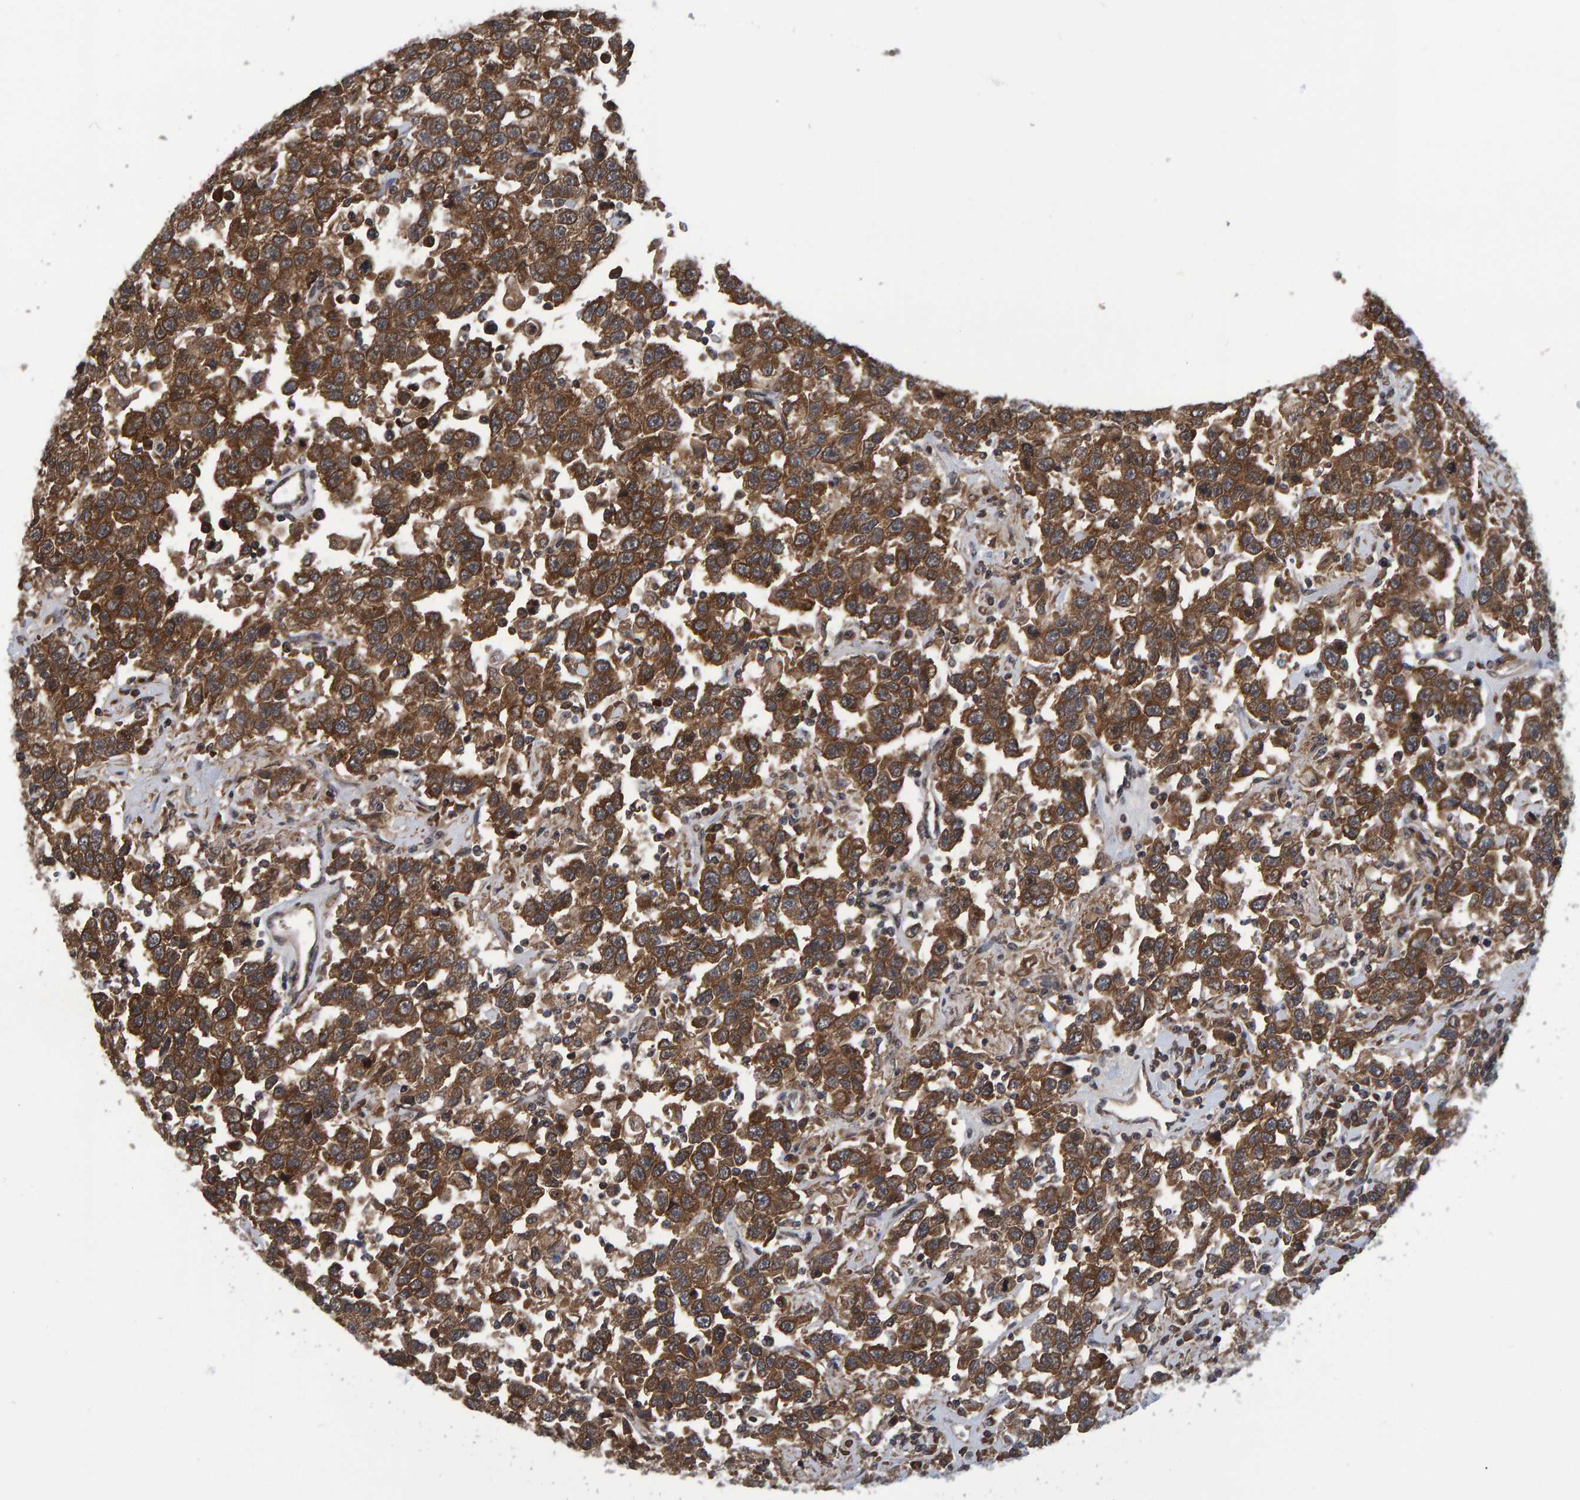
{"staining": {"intensity": "strong", "quantity": ">75%", "location": "cytoplasmic/membranous"}, "tissue": "testis cancer", "cell_type": "Tumor cells", "image_type": "cancer", "snomed": [{"axis": "morphology", "description": "Seminoma, NOS"}, {"axis": "topography", "description": "Testis"}], "caption": "Human testis cancer stained for a protein (brown) shows strong cytoplasmic/membranous positive staining in approximately >75% of tumor cells.", "gene": "GAB2", "patient": {"sex": "male", "age": 41}}